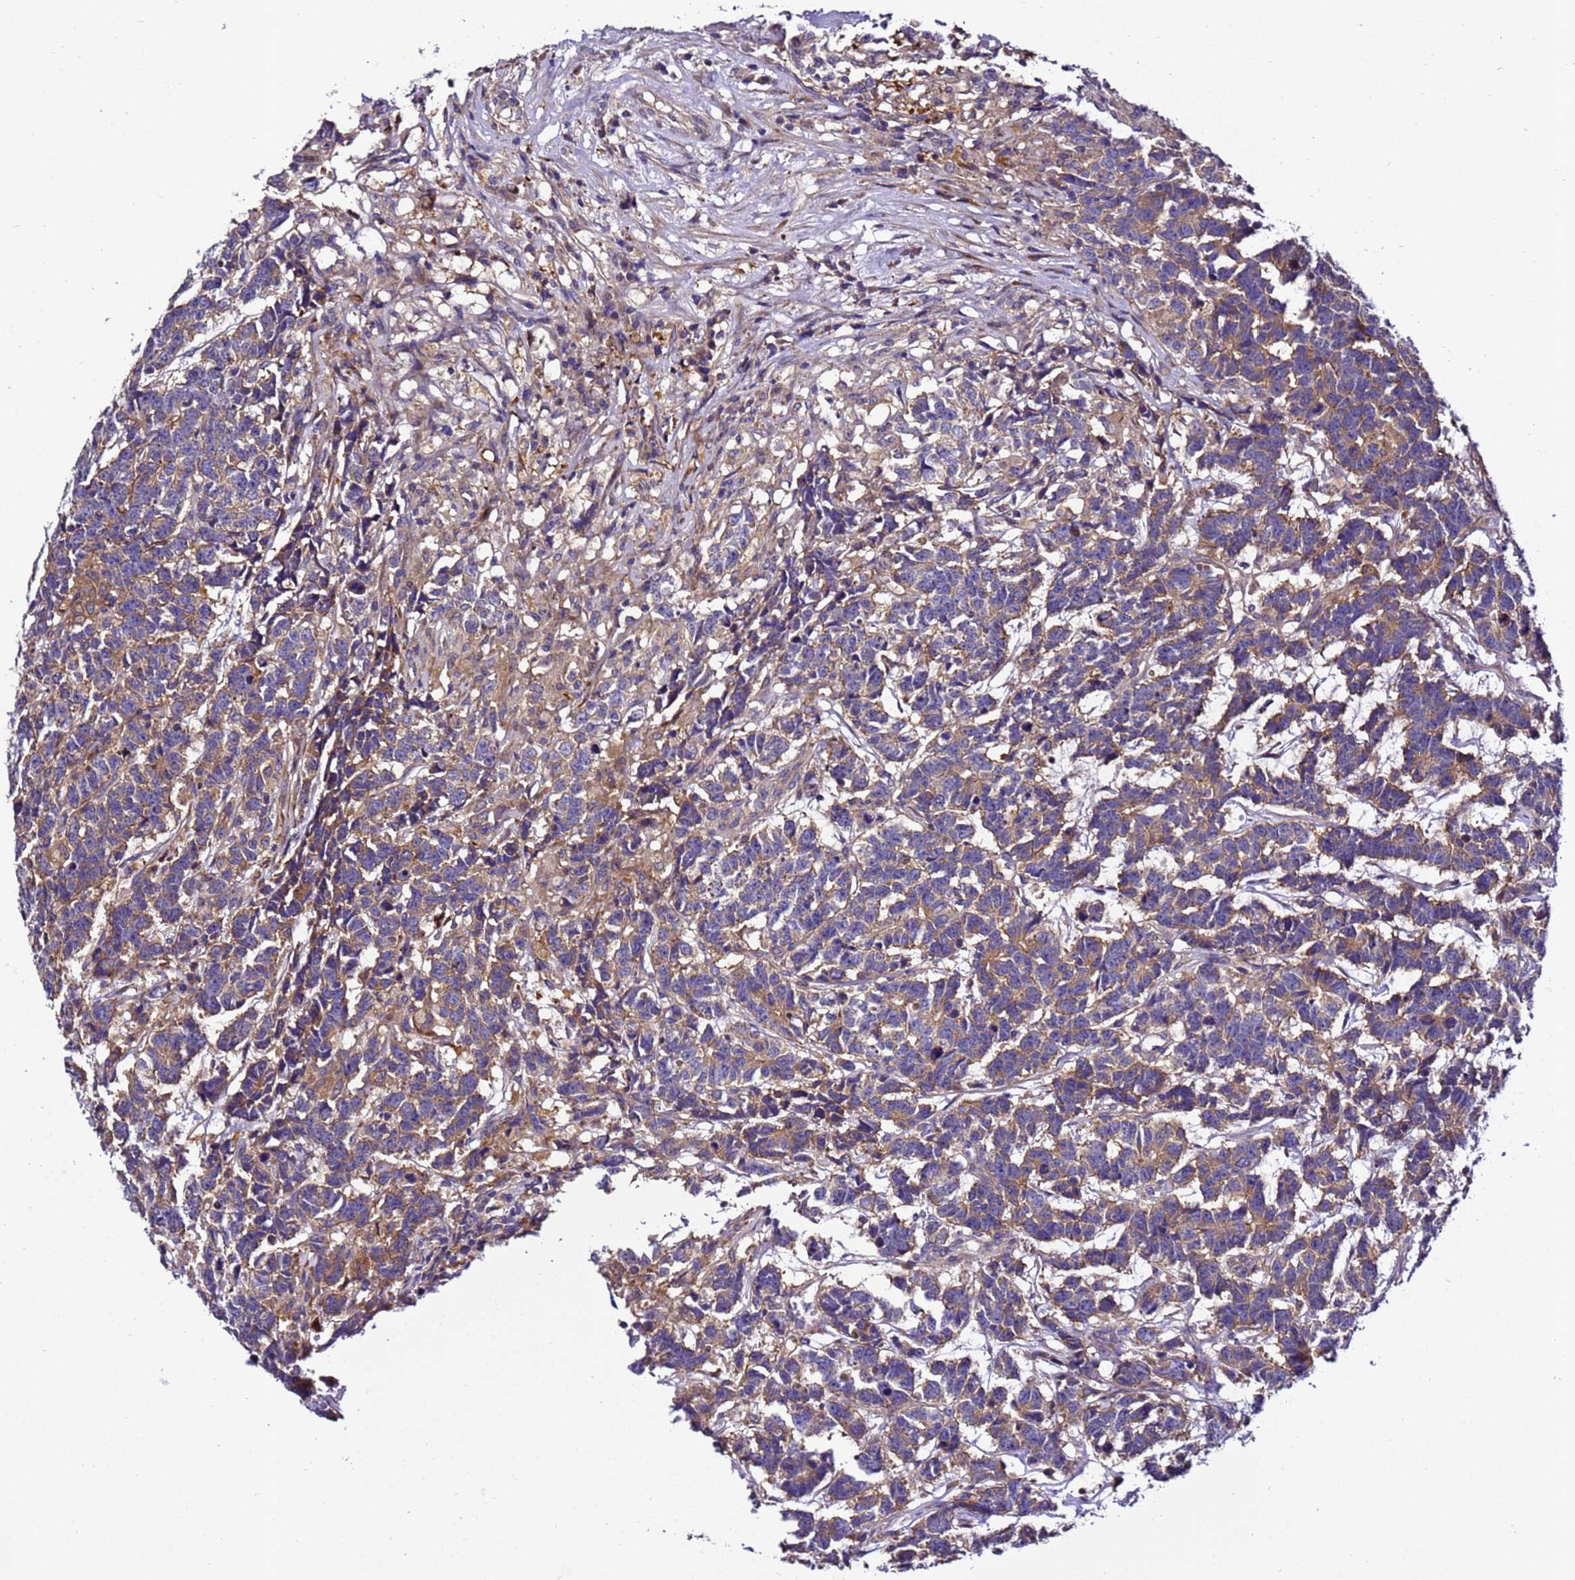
{"staining": {"intensity": "moderate", "quantity": ">75%", "location": "cytoplasmic/membranous"}, "tissue": "testis cancer", "cell_type": "Tumor cells", "image_type": "cancer", "snomed": [{"axis": "morphology", "description": "Carcinoma, Embryonal, NOS"}, {"axis": "topography", "description": "Testis"}], "caption": "The histopathology image shows a brown stain indicating the presence of a protein in the cytoplasmic/membranous of tumor cells in testis embryonal carcinoma.", "gene": "ZNF417", "patient": {"sex": "male", "age": 26}}